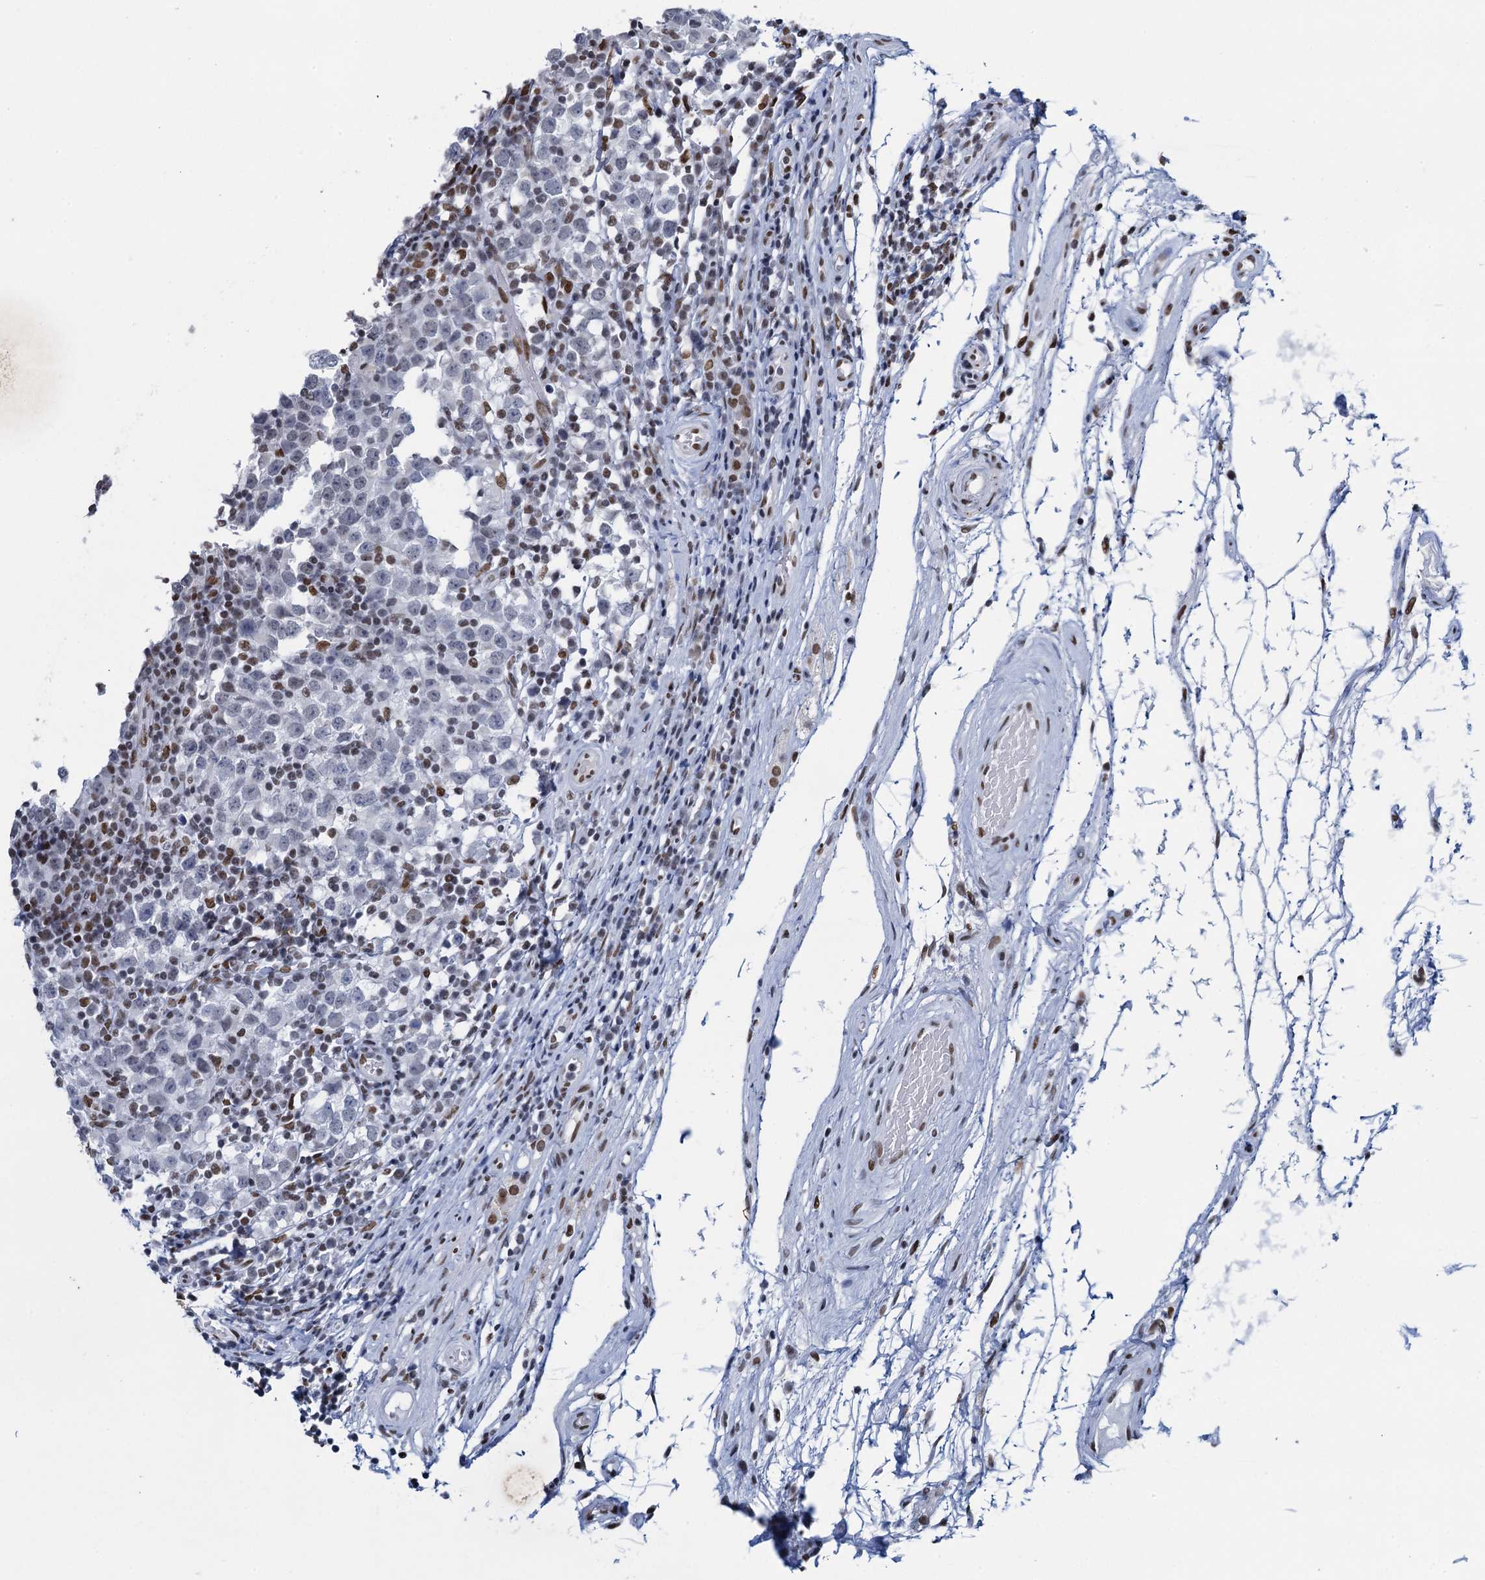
{"staining": {"intensity": "weak", "quantity": "<25%", "location": "nuclear"}, "tissue": "testis cancer", "cell_type": "Tumor cells", "image_type": "cancer", "snomed": [{"axis": "morphology", "description": "Seminoma, NOS"}, {"axis": "topography", "description": "Testis"}], "caption": "There is no significant staining in tumor cells of testis cancer. The staining was performed using DAB (3,3'-diaminobenzidine) to visualize the protein expression in brown, while the nuclei were stained in blue with hematoxylin (Magnification: 20x).", "gene": "HNRNPUL2", "patient": {"sex": "male", "age": 65}}